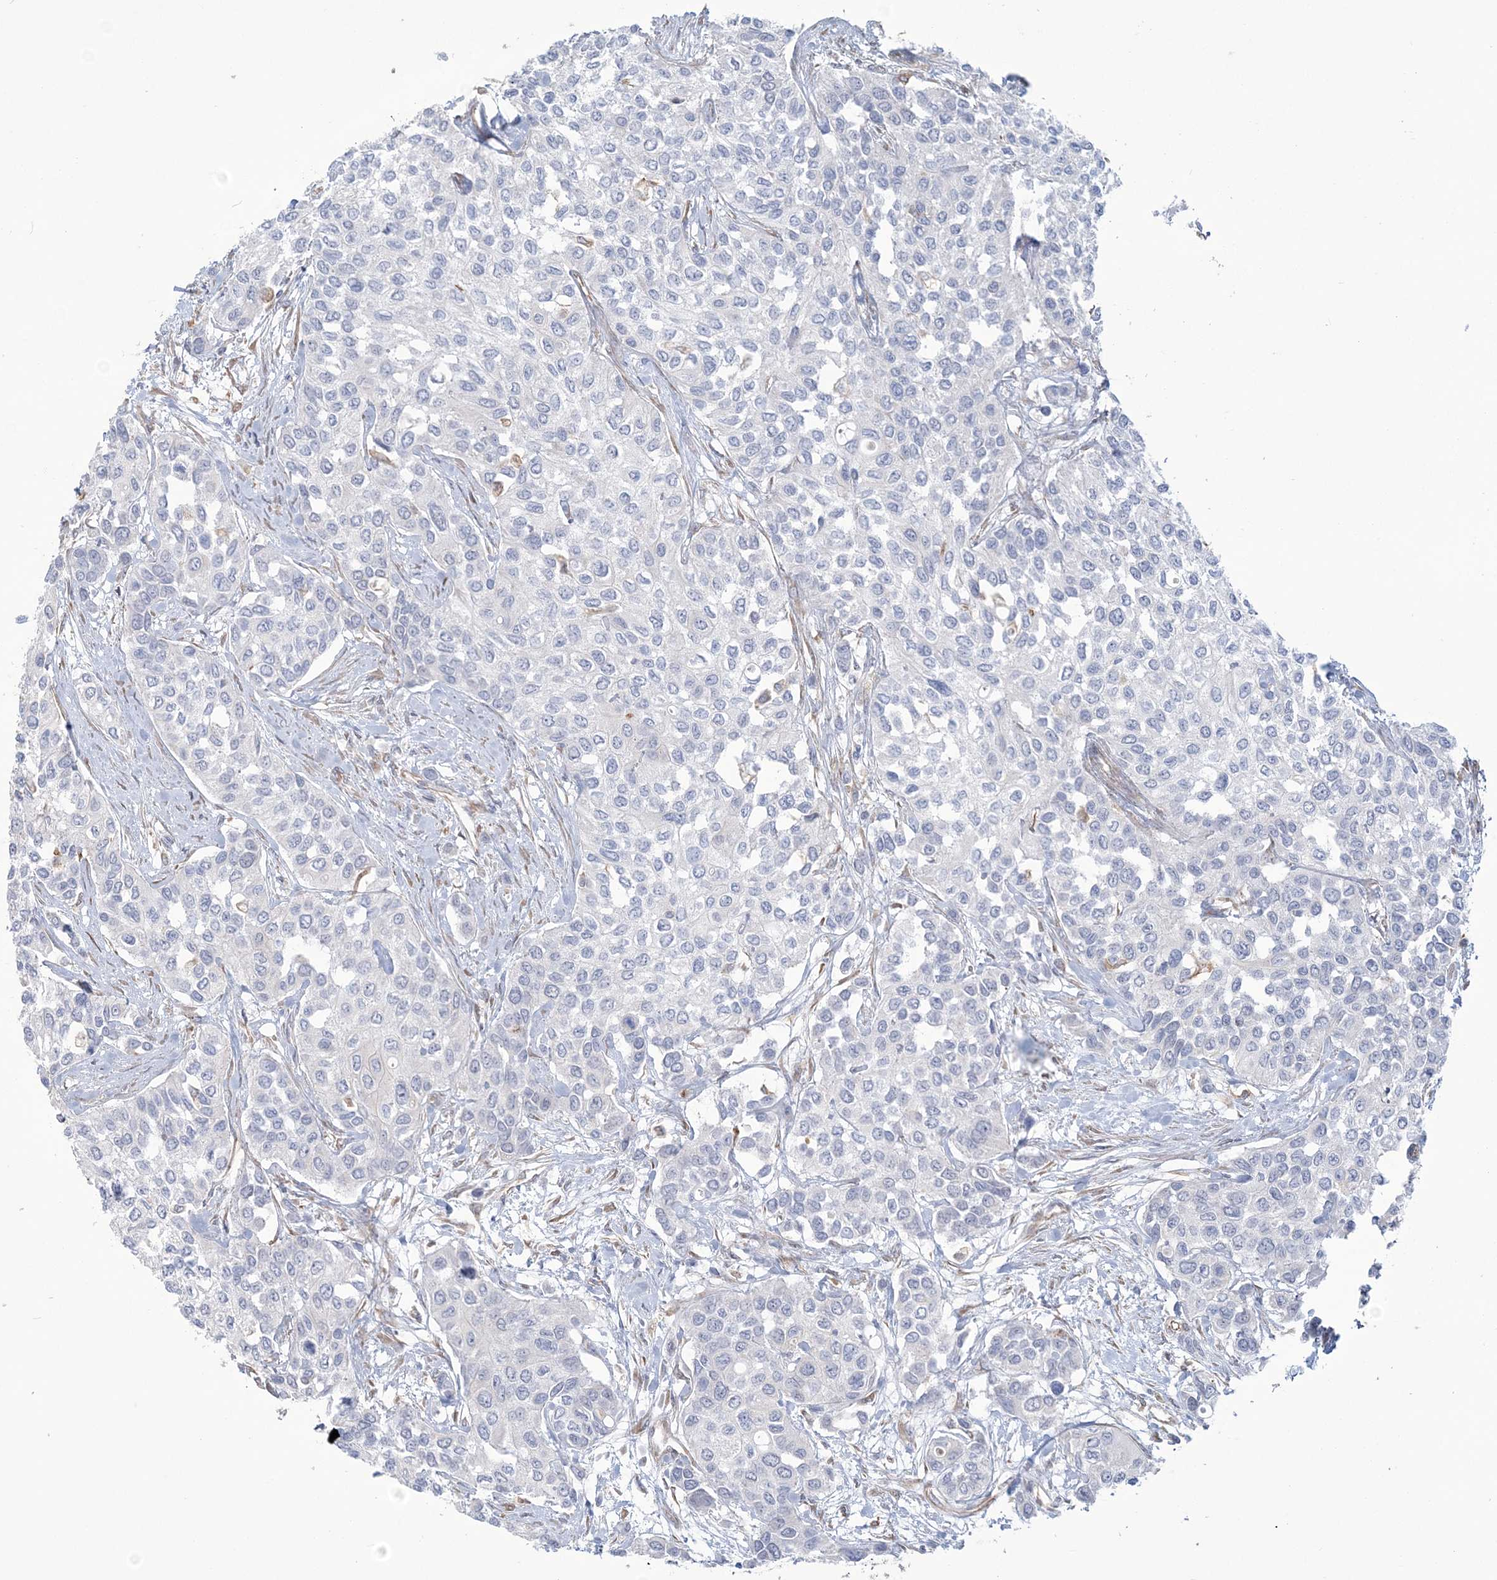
{"staining": {"intensity": "negative", "quantity": "none", "location": "none"}, "tissue": "urothelial cancer", "cell_type": "Tumor cells", "image_type": "cancer", "snomed": [{"axis": "morphology", "description": "Normal tissue, NOS"}, {"axis": "morphology", "description": "Urothelial carcinoma, High grade"}, {"axis": "topography", "description": "Vascular tissue"}, {"axis": "topography", "description": "Urinary bladder"}], "caption": "Tumor cells show no significant protein staining in high-grade urothelial carcinoma.", "gene": "ZNF821", "patient": {"sex": "female", "age": 56}}